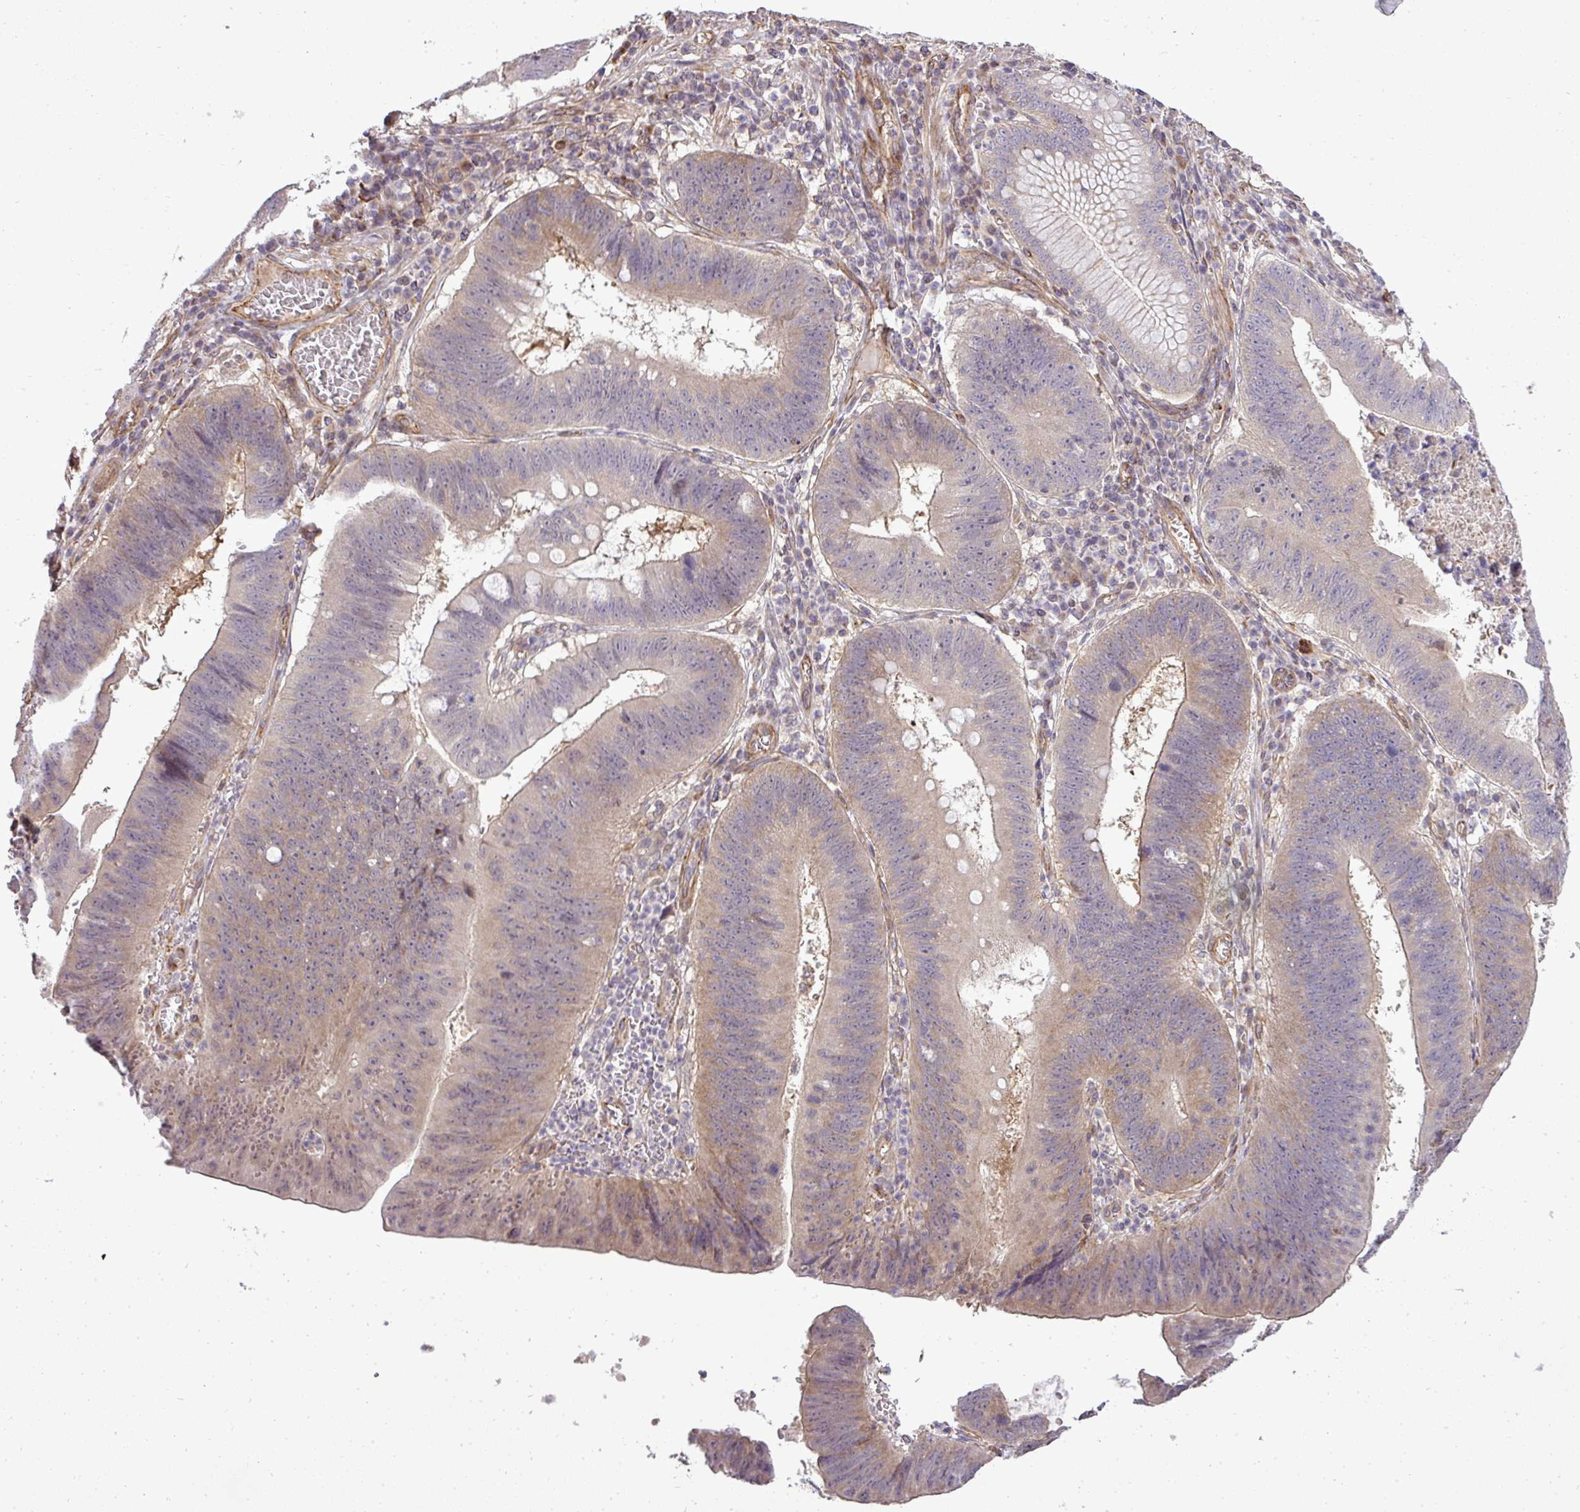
{"staining": {"intensity": "weak", "quantity": "25%-75%", "location": "cytoplasmic/membranous"}, "tissue": "stomach cancer", "cell_type": "Tumor cells", "image_type": "cancer", "snomed": [{"axis": "morphology", "description": "Adenocarcinoma, NOS"}, {"axis": "topography", "description": "Stomach"}], "caption": "The immunohistochemical stain highlights weak cytoplasmic/membranous positivity in tumor cells of adenocarcinoma (stomach) tissue.", "gene": "PDRG1", "patient": {"sex": "male", "age": 59}}